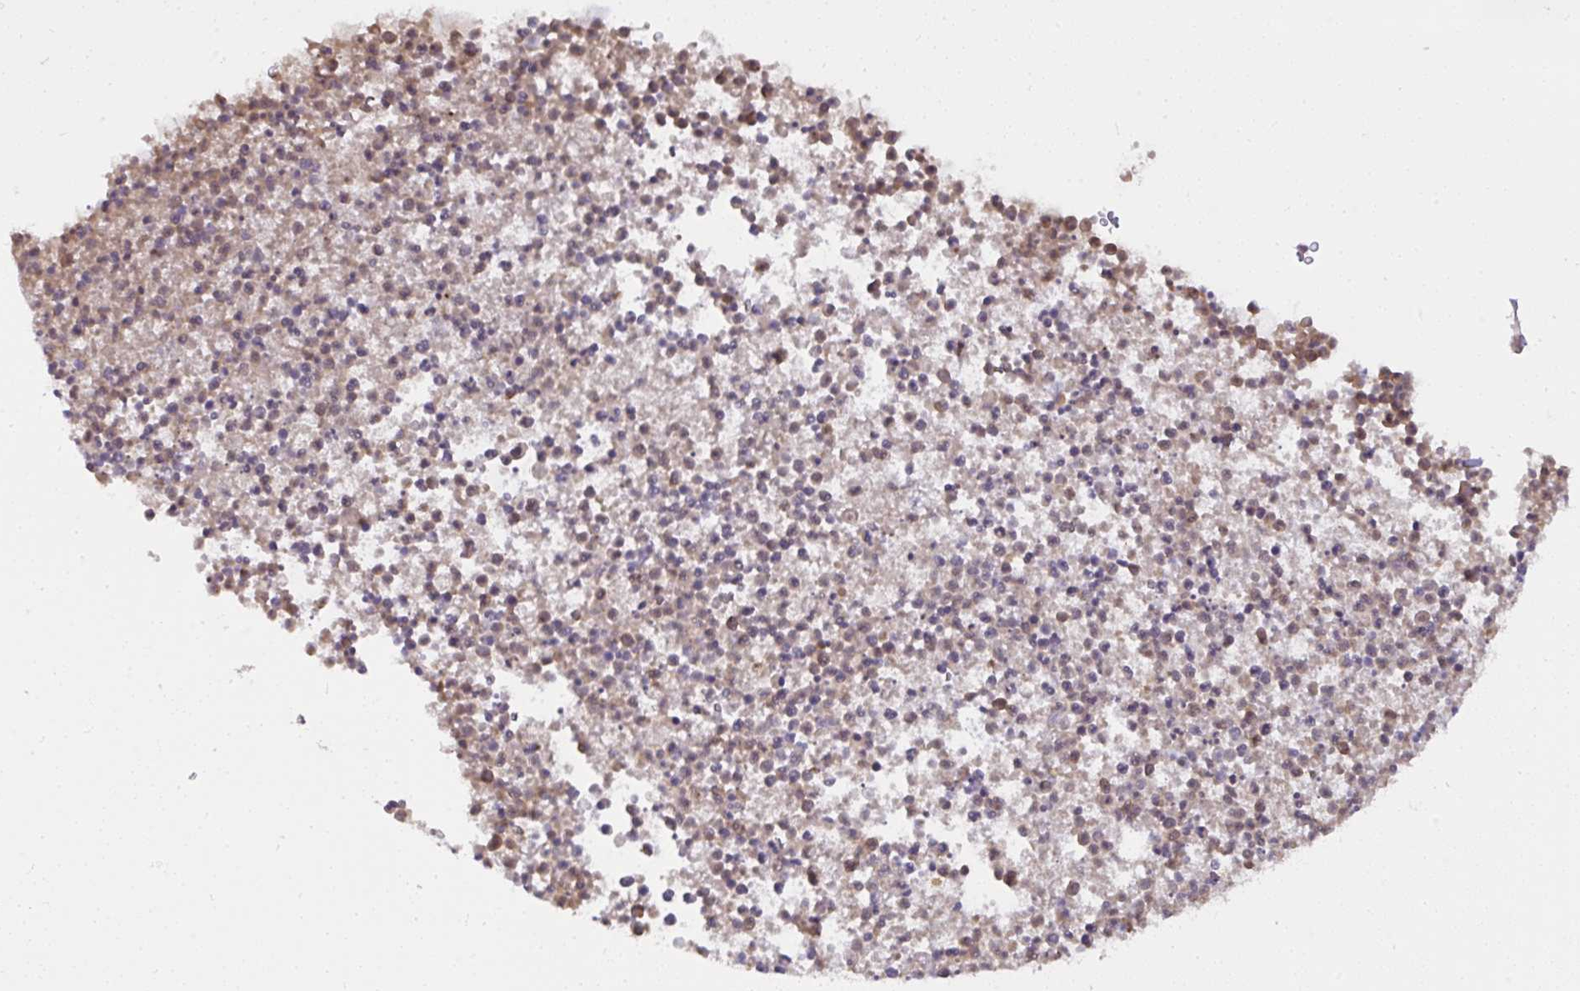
{"staining": {"intensity": "moderate", "quantity": ">75%", "location": "cytoplasmic/membranous,nuclear"}, "tissue": "bronchus", "cell_type": "Respiratory epithelial cells", "image_type": "normal", "snomed": [{"axis": "morphology", "description": "Normal tissue, NOS"}, {"axis": "topography", "description": "Cartilage tissue"}, {"axis": "topography", "description": "Bronchus"}], "caption": "DAB (3,3'-diaminobenzidine) immunohistochemical staining of benign human bronchus reveals moderate cytoplasmic/membranous,nuclear protein staining in approximately >75% of respiratory epithelial cells. The staining is performed using DAB brown chromogen to label protein expression. The nuclei are counter-stained blue using hematoxylin.", "gene": "KLF2", "patient": {"sex": "male", "age": 56}}